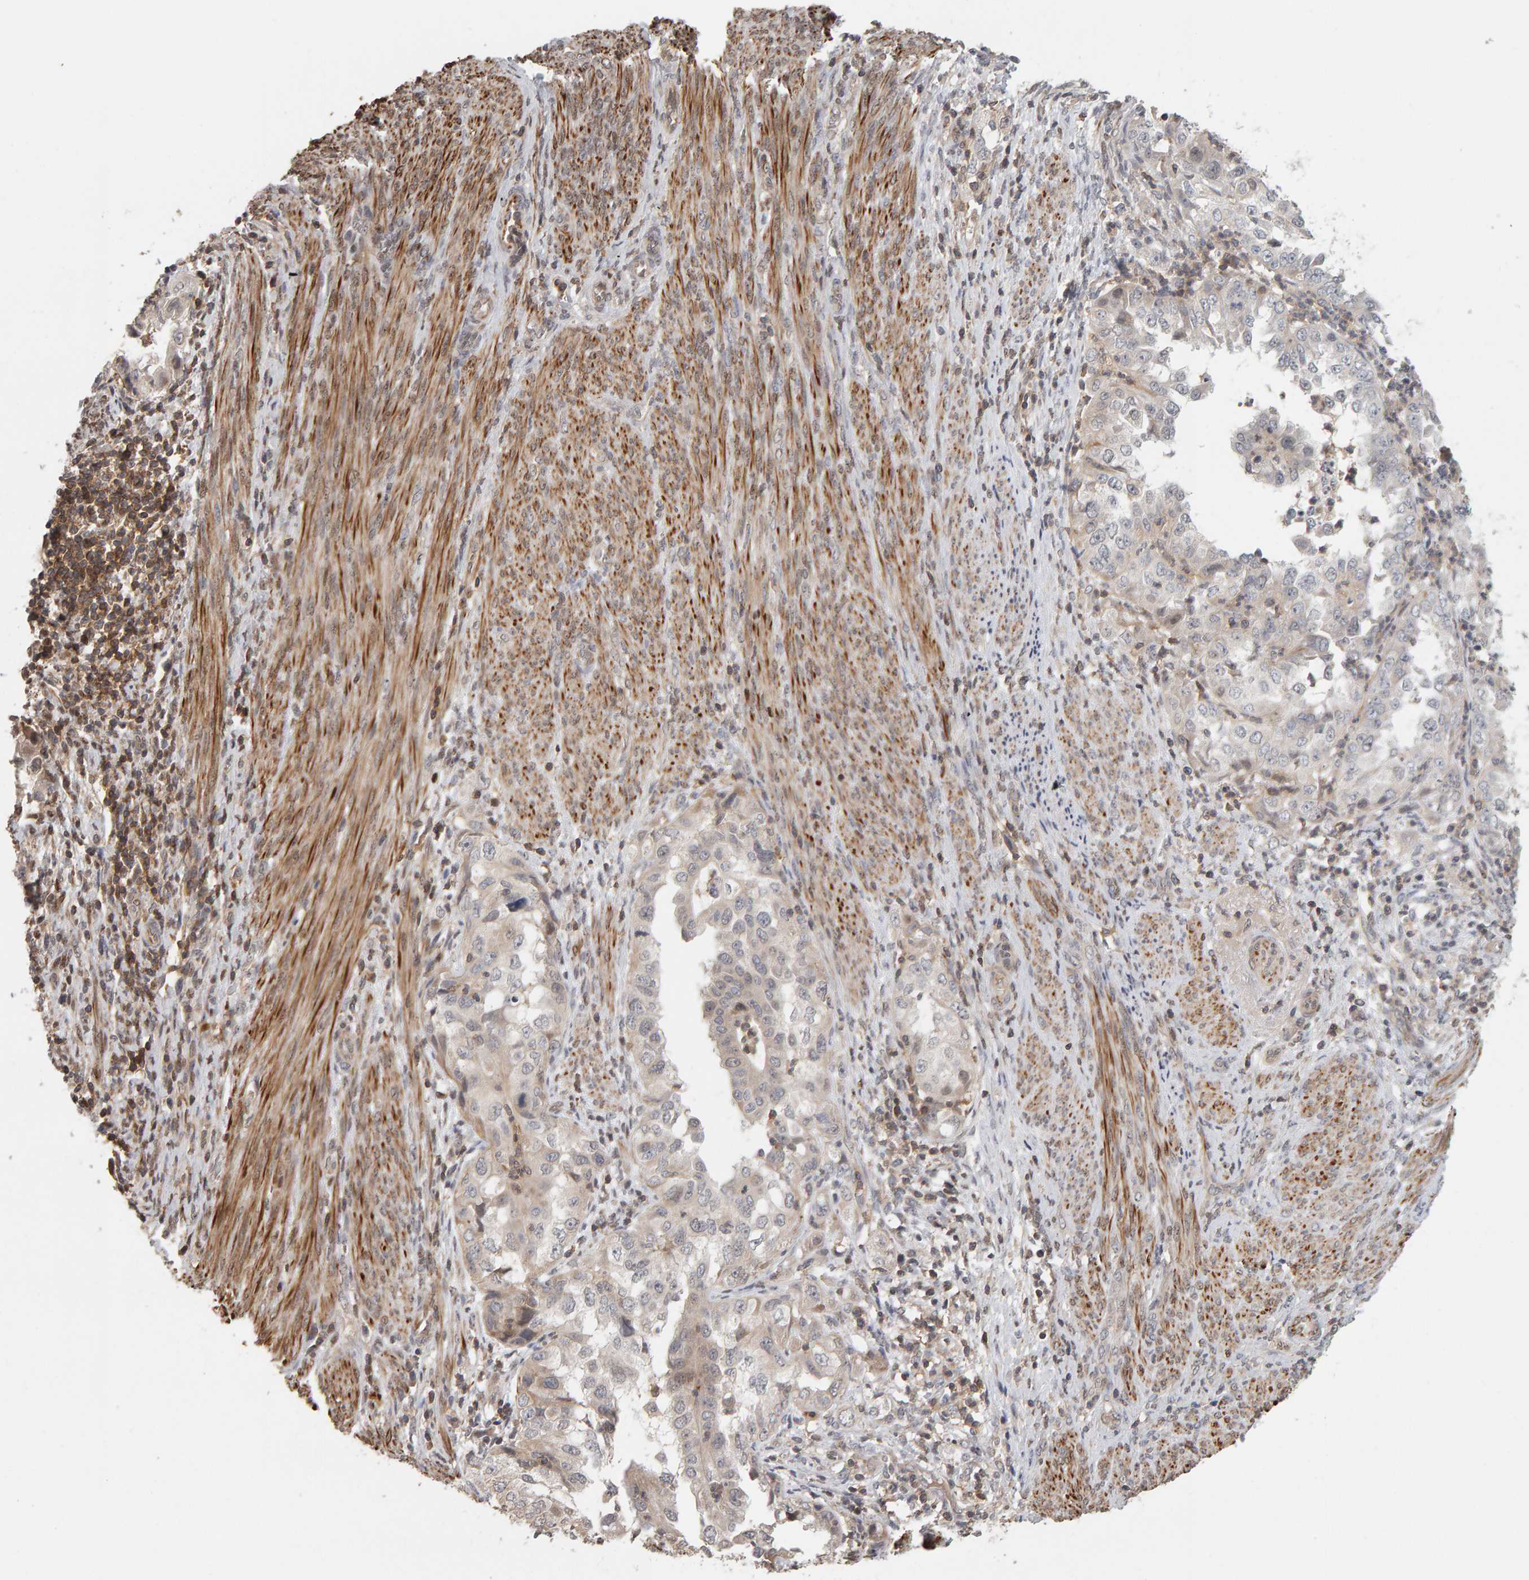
{"staining": {"intensity": "negative", "quantity": "none", "location": "none"}, "tissue": "endometrial cancer", "cell_type": "Tumor cells", "image_type": "cancer", "snomed": [{"axis": "morphology", "description": "Adenocarcinoma, NOS"}, {"axis": "topography", "description": "Endometrium"}], "caption": "Endometrial cancer (adenocarcinoma) stained for a protein using immunohistochemistry displays no positivity tumor cells.", "gene": "TEFM", "patient": {"sex": "female", "age": 85}}